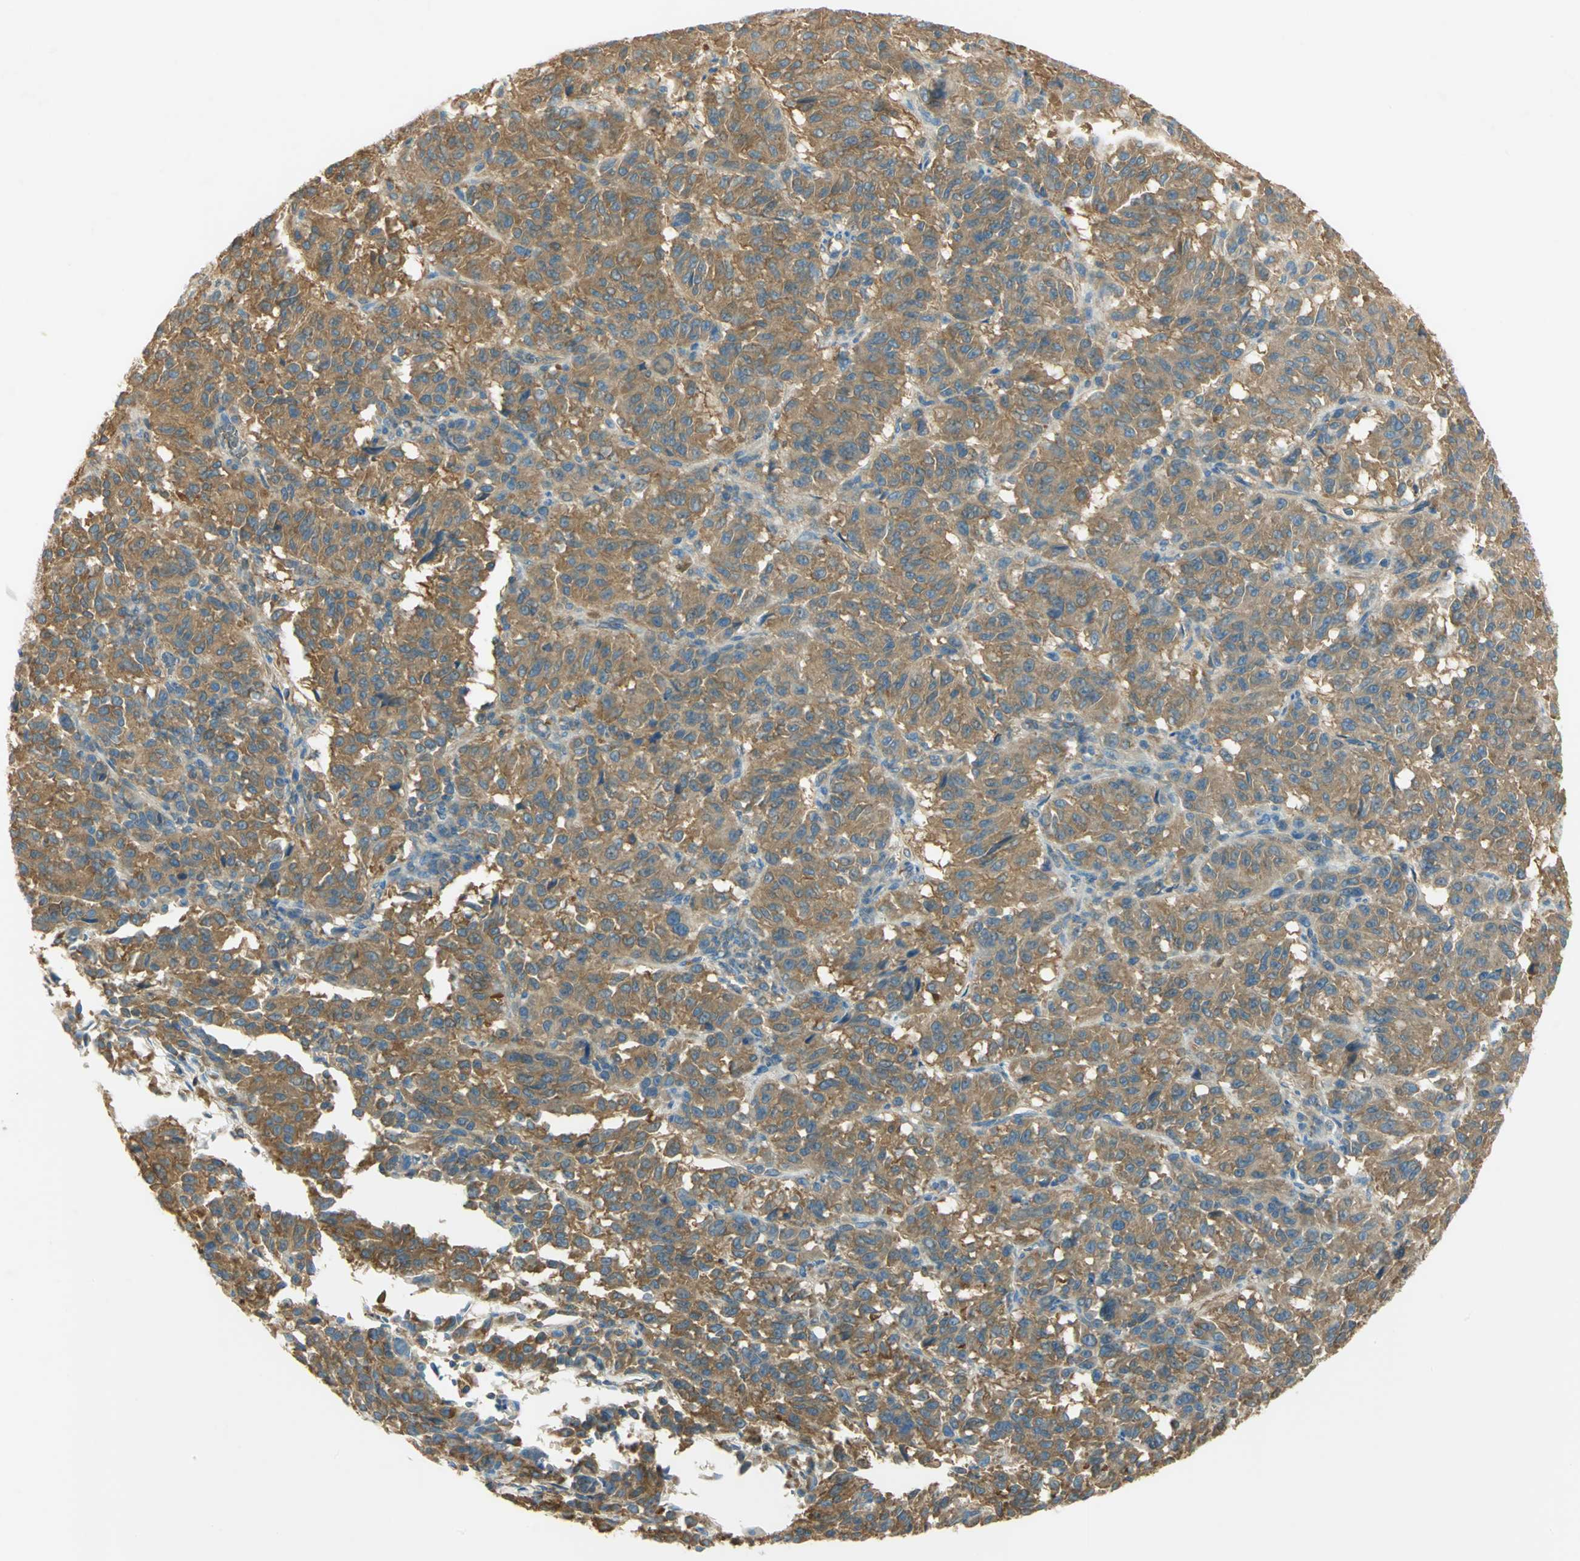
{"staining": {"intensity": "strong", "quantity": ">75%", "location": "cytoplasmic/membranous"}, "tissue": "melanoma", "cell_type": "Tumor cells", "image_type": "cancer", "snomed": [{"axis": "morphology", "description": "Malignant melanoma, Metastatic site"}, {"axis": "topography", "description": "Lung"}], "caption": "The photomicrograph displays a brown stain indicating the presence of a protein in the cytoplasmic/membranous of tumor cells in melanoma. (DAB (3,3'-diaminobenzidine) IHC with brightfield microscopy, high magnification).", "gene": "TSC22D2", "patient": {"sex": "male", "age": 64}}